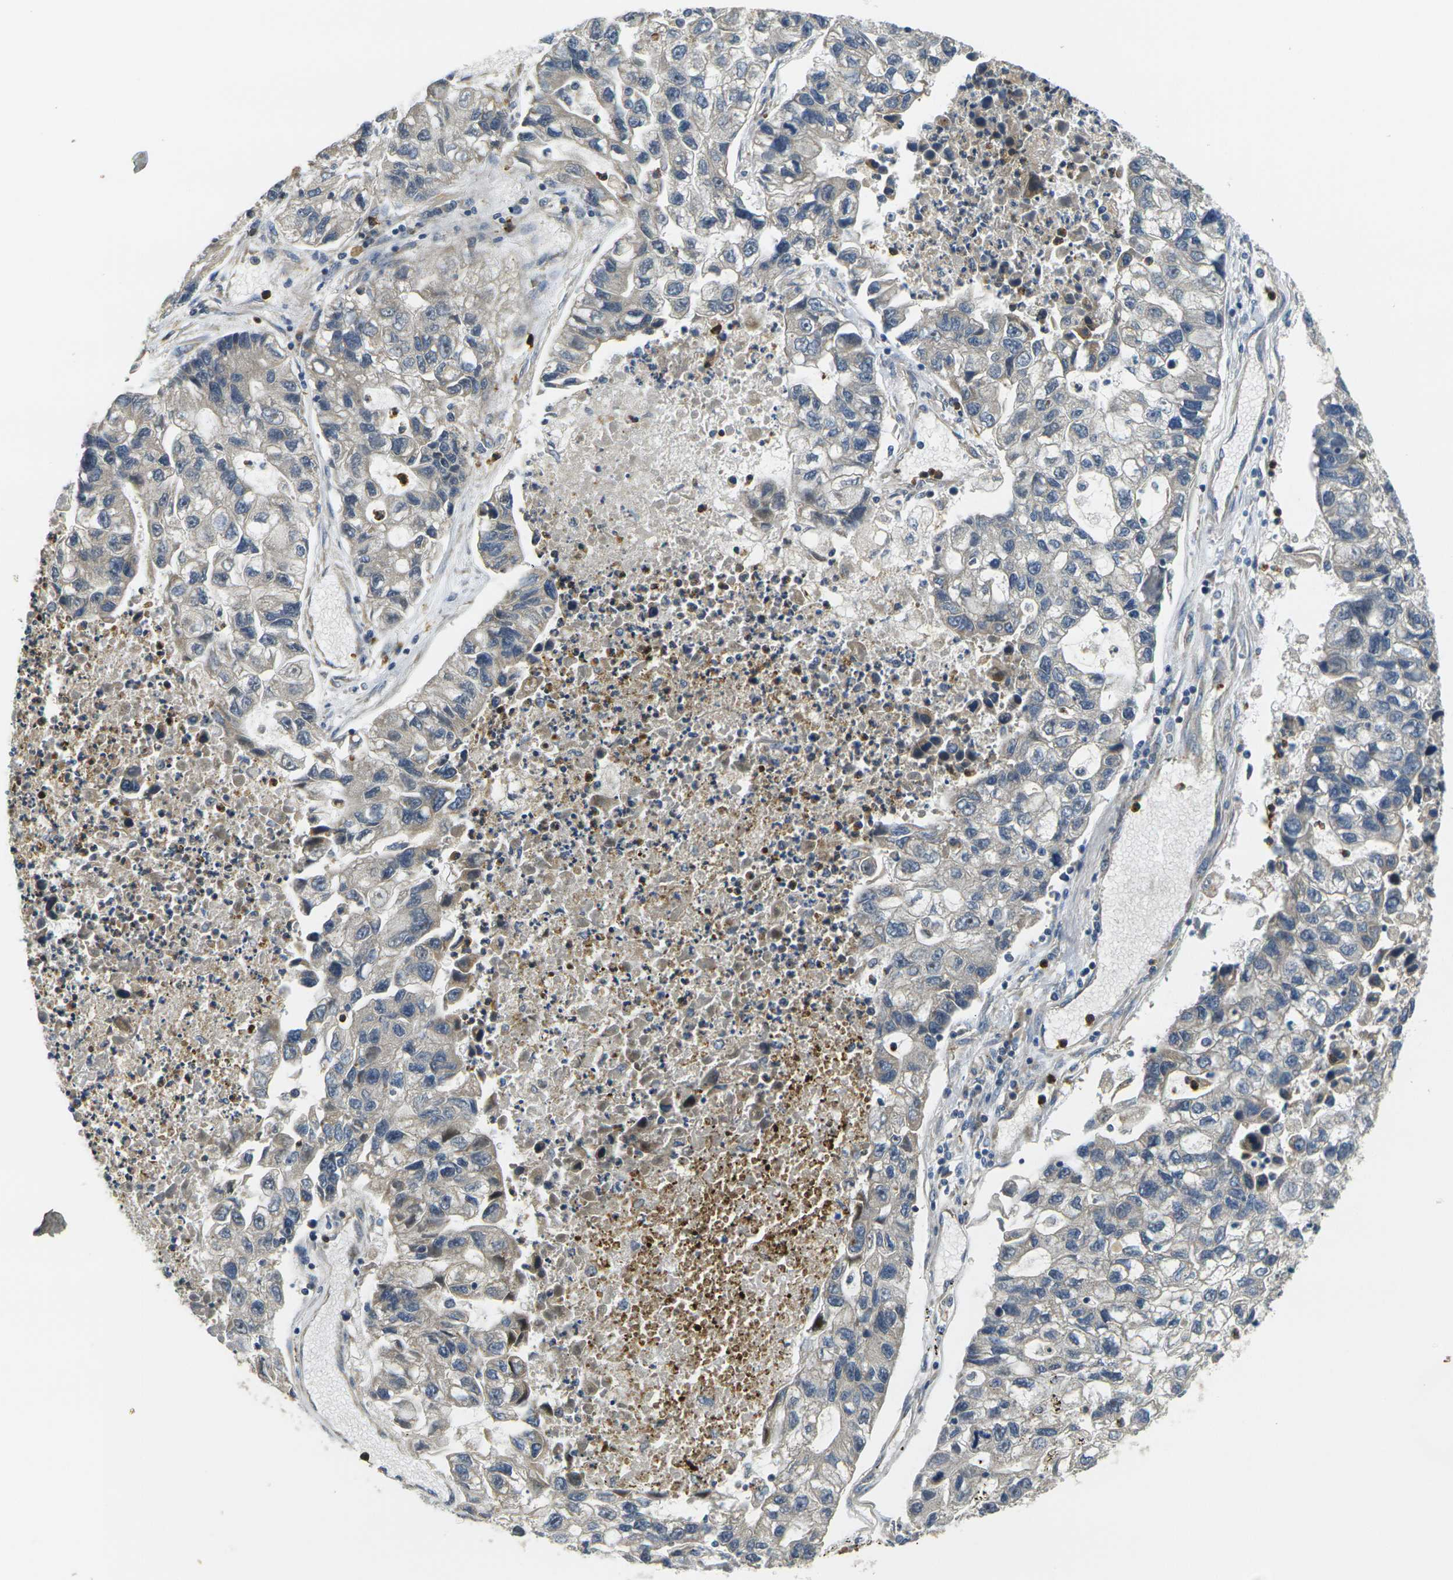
{"staining": {"intensity": "negative", "quantity": "none", "location": "none"}, "tissue": "lung cancer", "cell_type": "Tumor cells", "image_type": "cancer", "snomed": [{"axis": "morphology", "description": "Adenocarcinoma, NOS"}, {"axis": "topography", "description": "Lung"}], "caption": "Immunohistochemistry (IHC) image of neoplastic tissue: human lung cancer stained with DAB (3,3'-diaminobenzidine) reveals no significant protein positivity in tumor cells.", "gene": "MINAR2", "patient": {"sex": "female", "age": 51}}